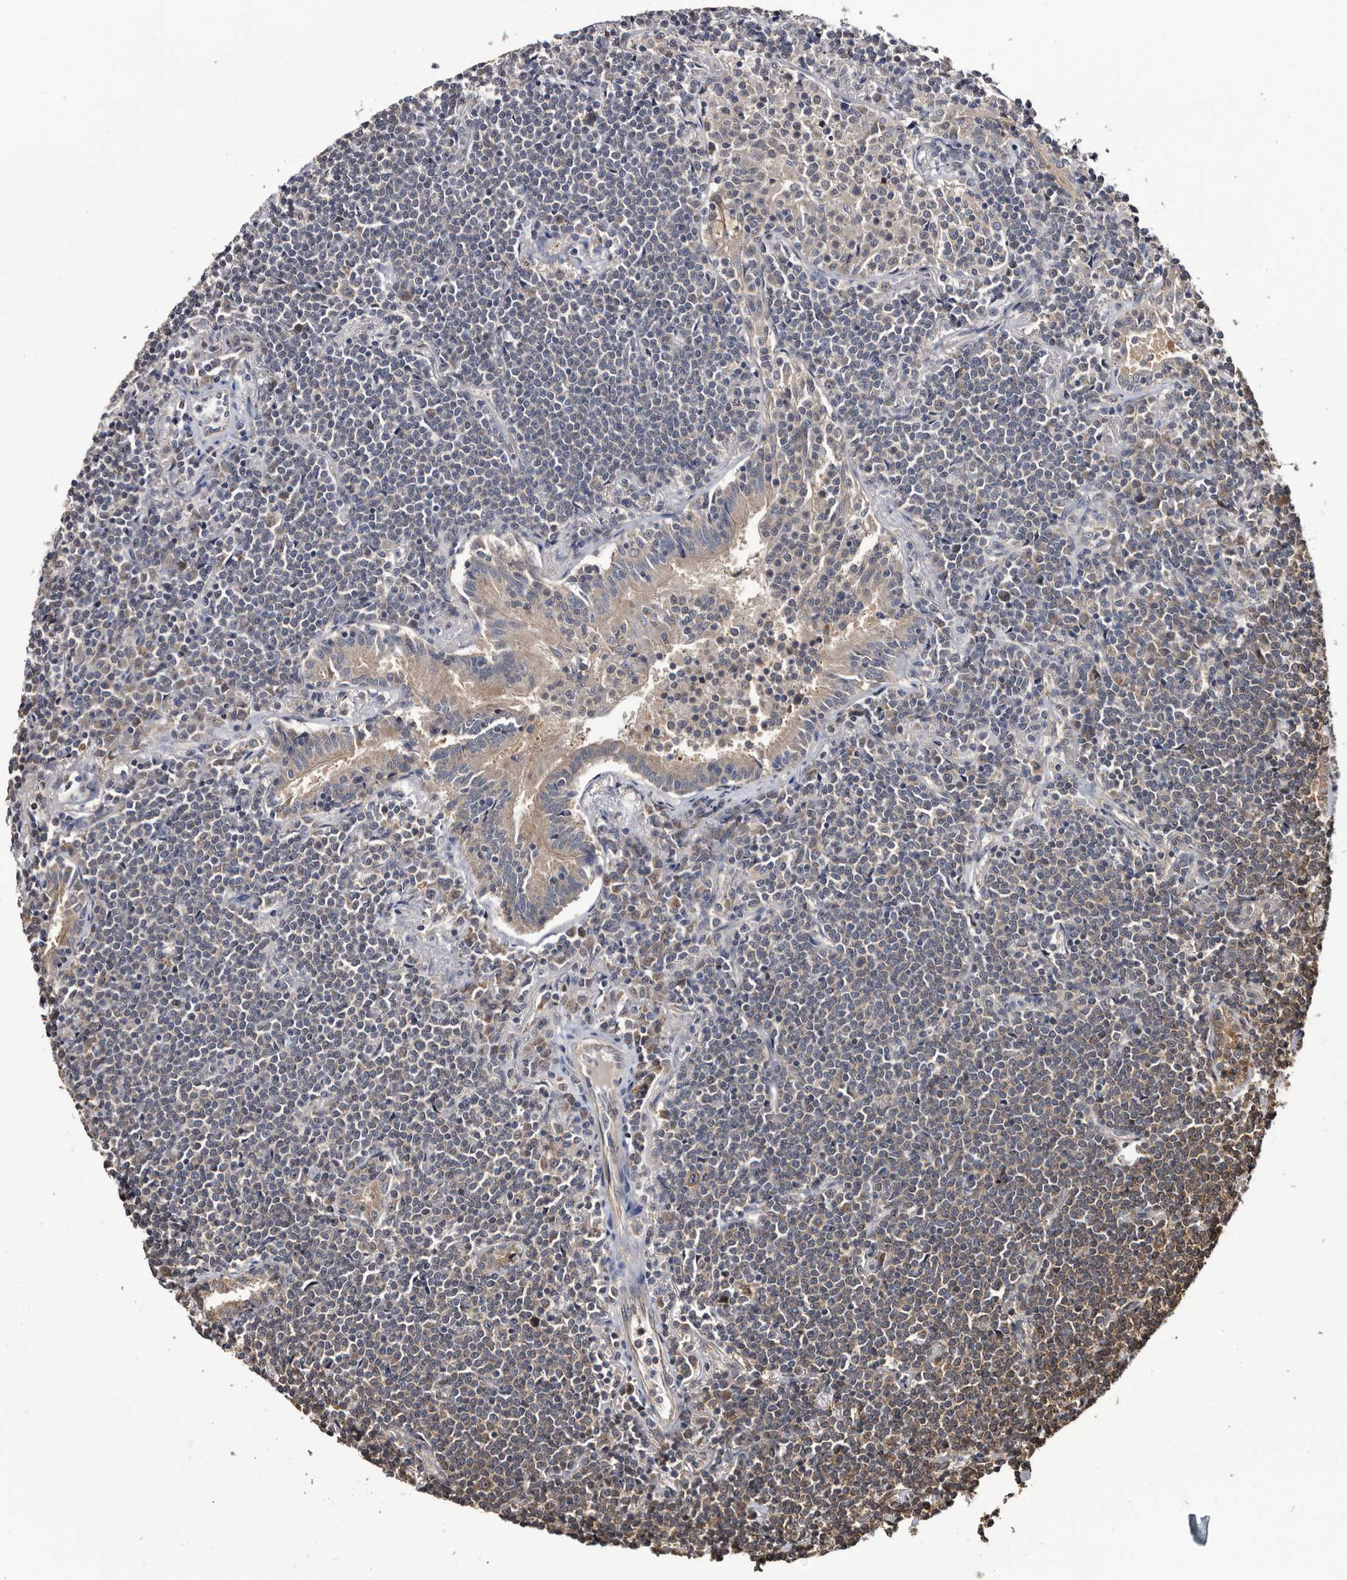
{"staining": {"intensity": "negative", "quantity": "none", "location": "none"}, "tissue": "lymphoma", "cell_type": "Tumor cells", "image_type": "cancer", "snomed": [{"axis": "morphology", "description": "Malignant lymphoma, non-Hodgkin's type, Low grade"}, {"axis": "topography", "description": "Lung"}], "caption": "Tumor cells show no significant positivity in lymphoma.", "gene": "TTI2", "patient": {"sex": "female", "age": 71}}